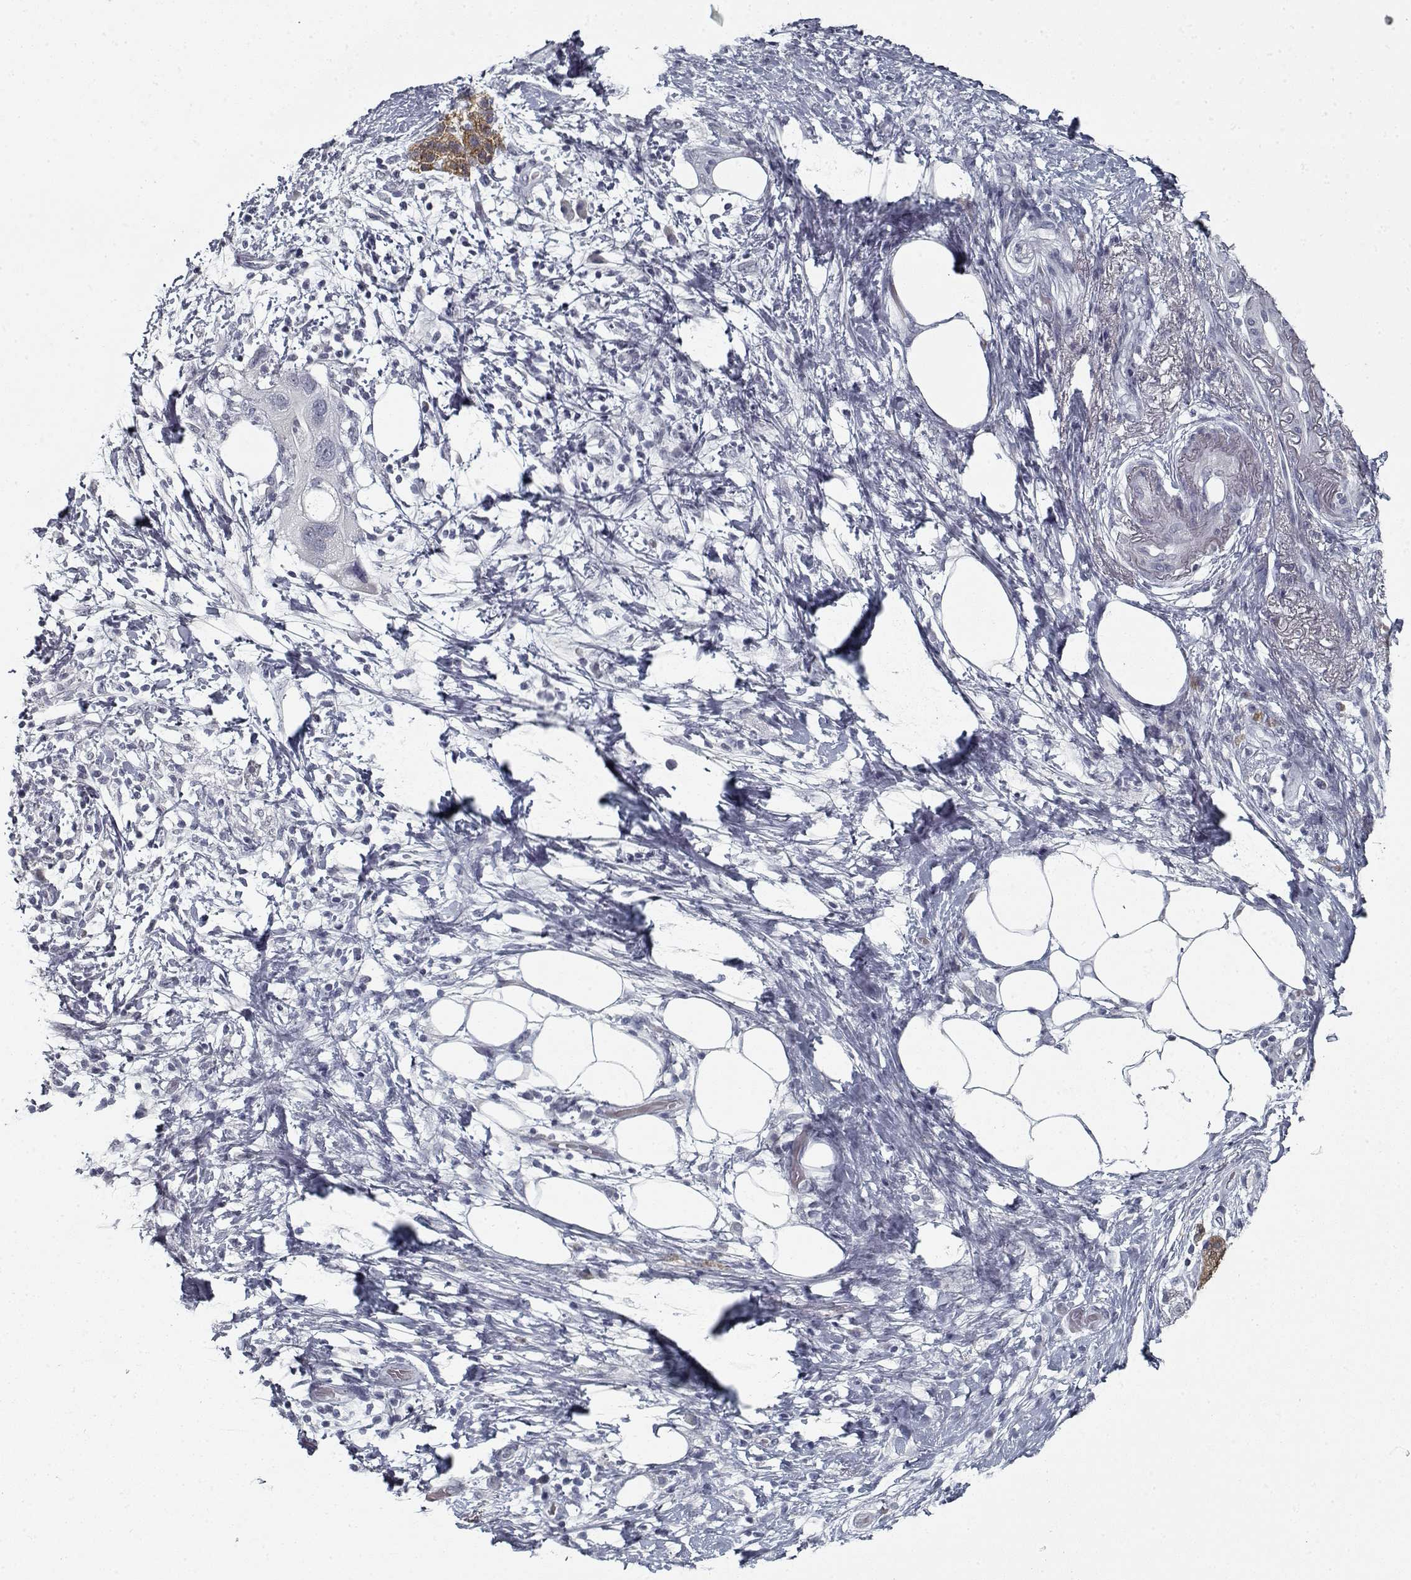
{"staining": {"intensity": "moderate", "quantity": "<25%", "location": "cytoplasmic/membranous"}, "tissue": "pancreatic cancer", "cell_type": "Tumor cells", "image_type": "cancer", "snomed": [{"axis": "morphology", "description": "Adenocarcinoma, NOS"}, {"axis": "topography", "description": "Pancreas"}], "caption": "Protein expression analysis of human pancreatic cancer reveals moderate cytoplasmic/membranous staining in about <25% of tumor cells.", "gene": "GAD2", "patient": {"sex": "female", "age": 72}}